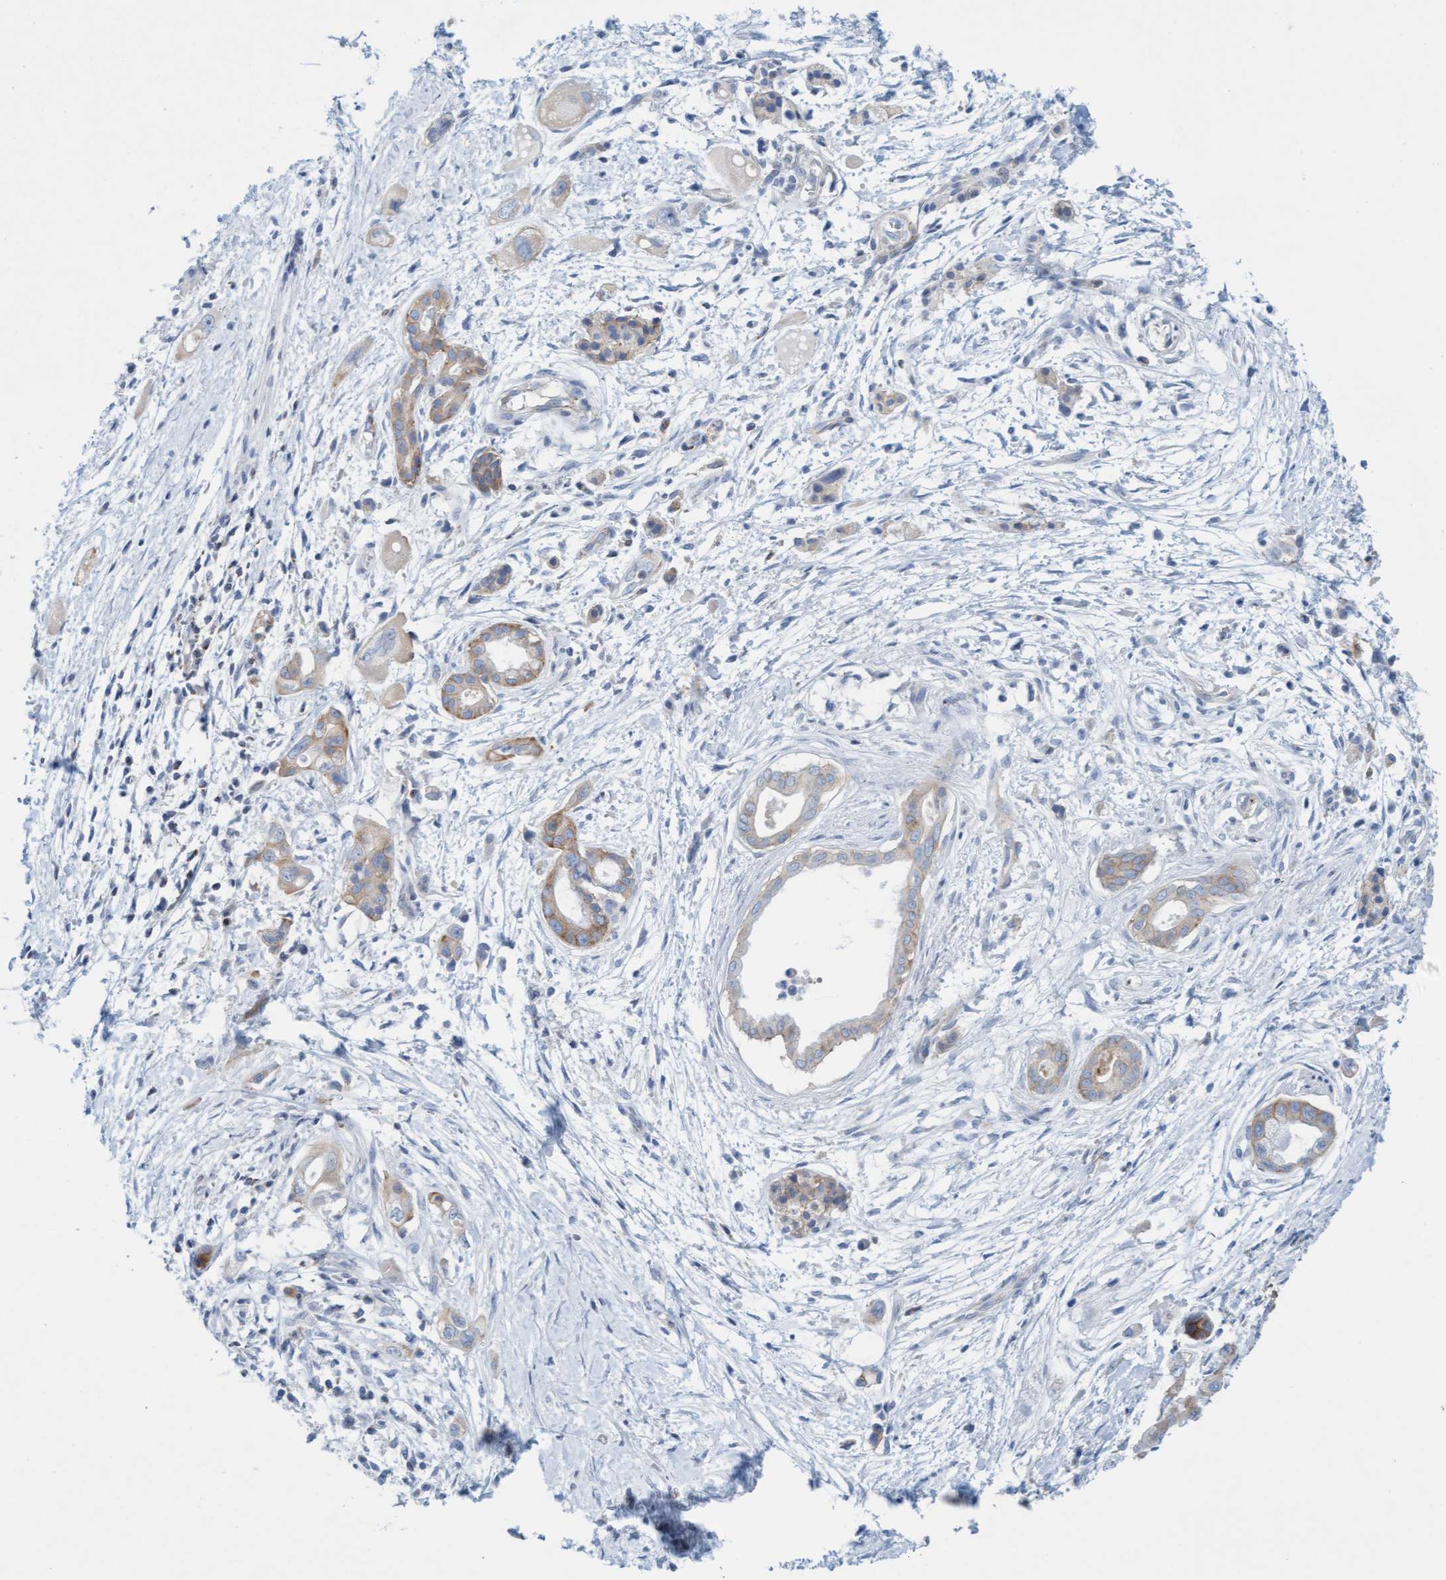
{"staining": {"intensity": "moderate", "quantity": ">75%", "location": "cytoplasmic/membranous"}, "tissue": "pancreatic cancer", "cell_type": "Tumor cells", "image_type": "cancer", "snomed": [{"axis": "morphology", "description": "Adenocarcinoma, NOS"}, {"axis": "topography", "description": "Pancreas"}], "caption": "This is an image of IHC staining of pancreatic cancer, which shows moderate staining in the cytoplasmic/membranous of tumor cells.", "gene": "SIGIRR", "patient": {"sex": "male", "age": 59}}